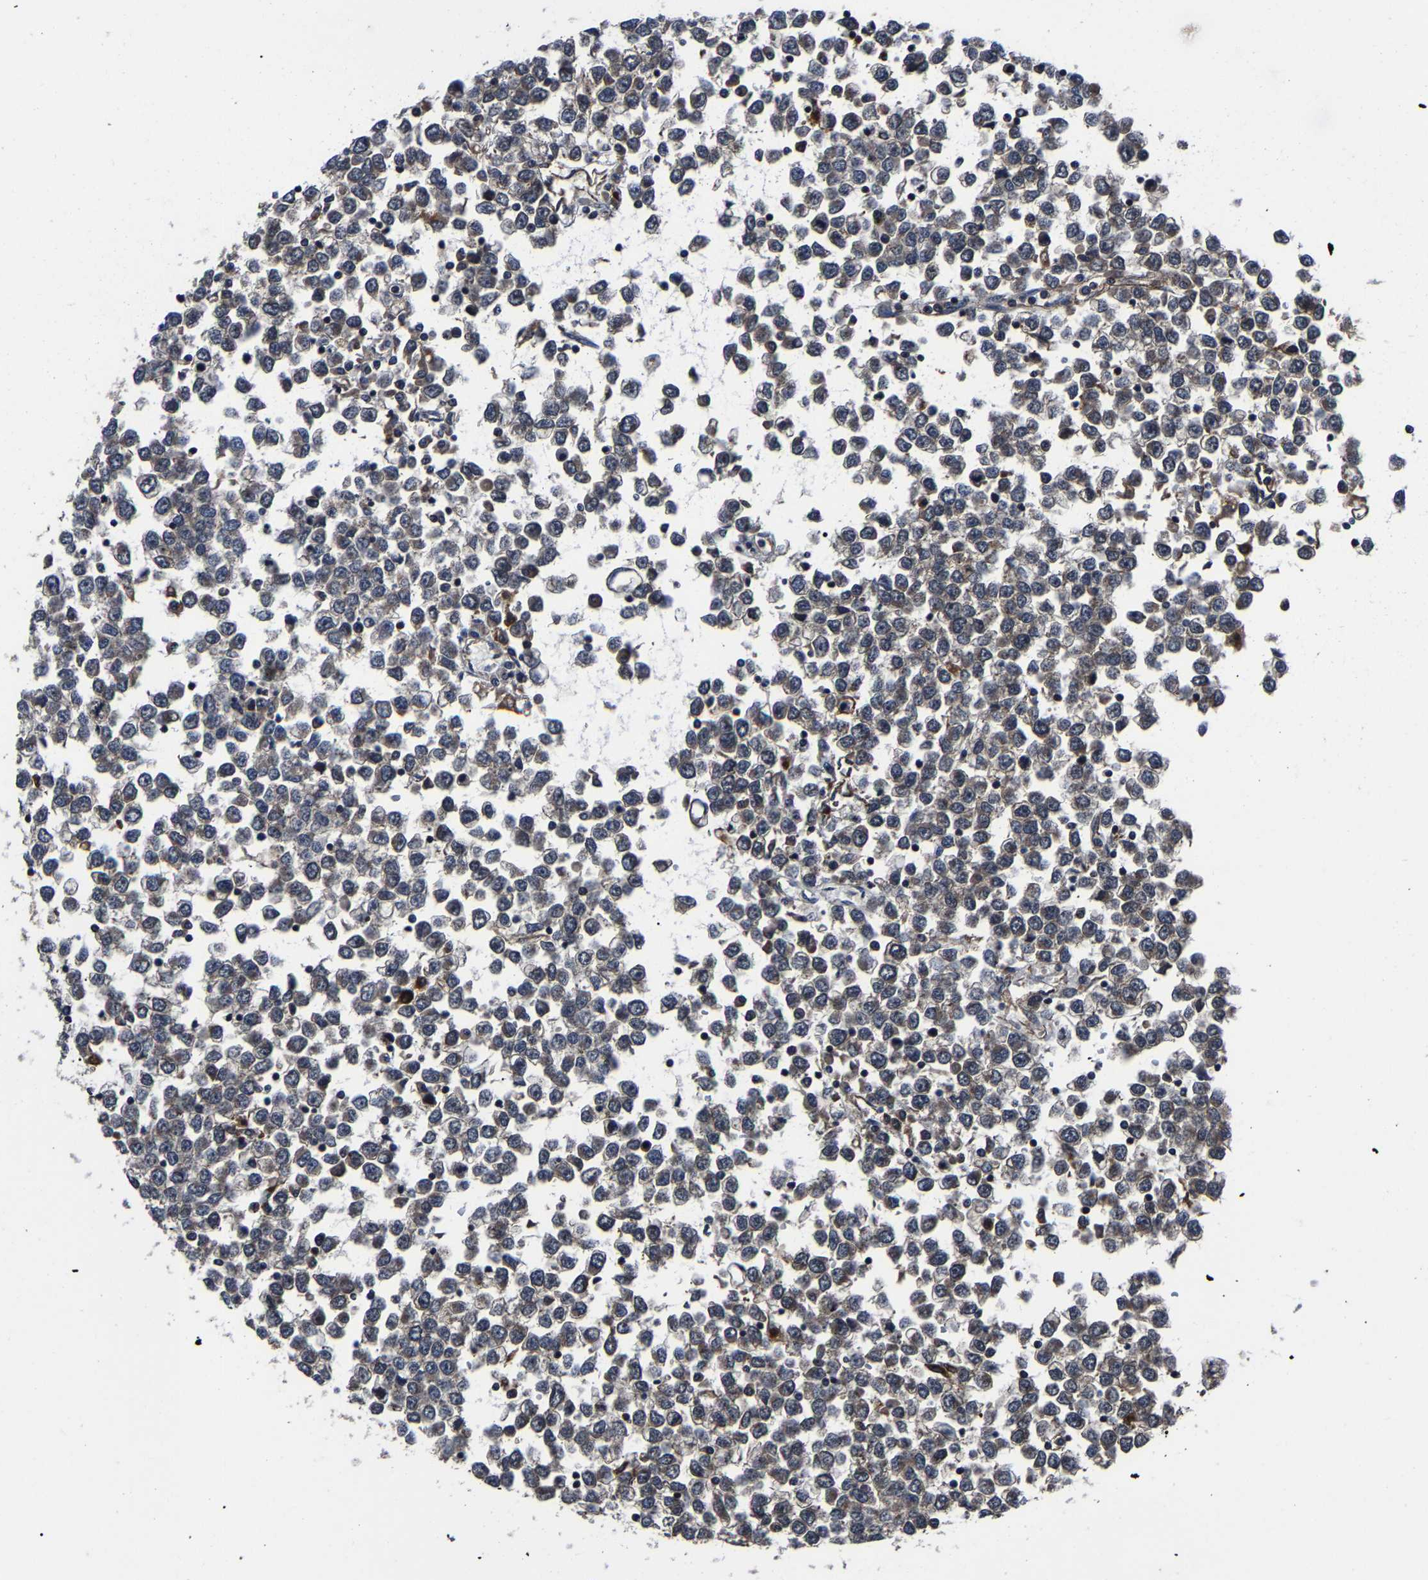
{"staining": {"intensity": "weak", "quantity": "<25%", "location": "cytoplasmic/membranous"}, "tissue": "testis cancer", "cell_type": "Tumor cells", "image_type": "cancer", "snomed": [{"axis": "morphology", "description": "Seminoma, NOS"}, {"axis": "topography", "description": "Testis"}], "caption": "A histopathology image of human seminoma (testis) is negative for staining in tumor cells.", "gene": "ZCCHC7", "patient": {"sex": "male", "age": 65}}